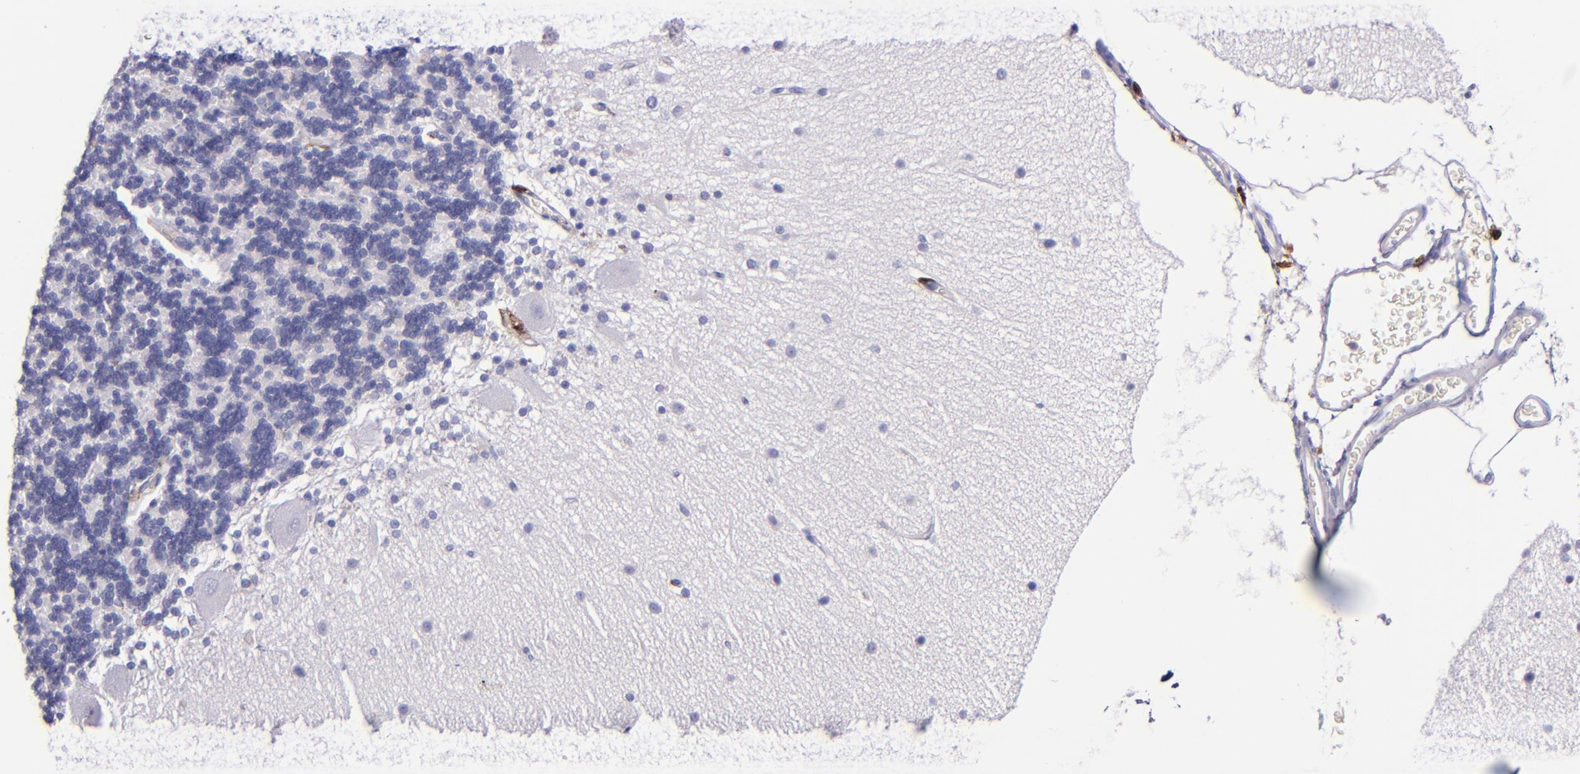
{"staining": {"intensity": "negative", "quantity": "none", "location": "none"}, "tissue": "cerebellum", "cell_type": "Cells in granular layer", "image_type": "normal", "snomed": [{"axis": "morphology", "description": "Normal tissue, NOS"}, {"axis": "topography", "description": "Cerebellum"}], "caption": "Micrograph shows no protein staining in cells in granular layer of benign cerebellum.", "gene": "F13A1", "patient": {"sex": "female", "age": 54}}